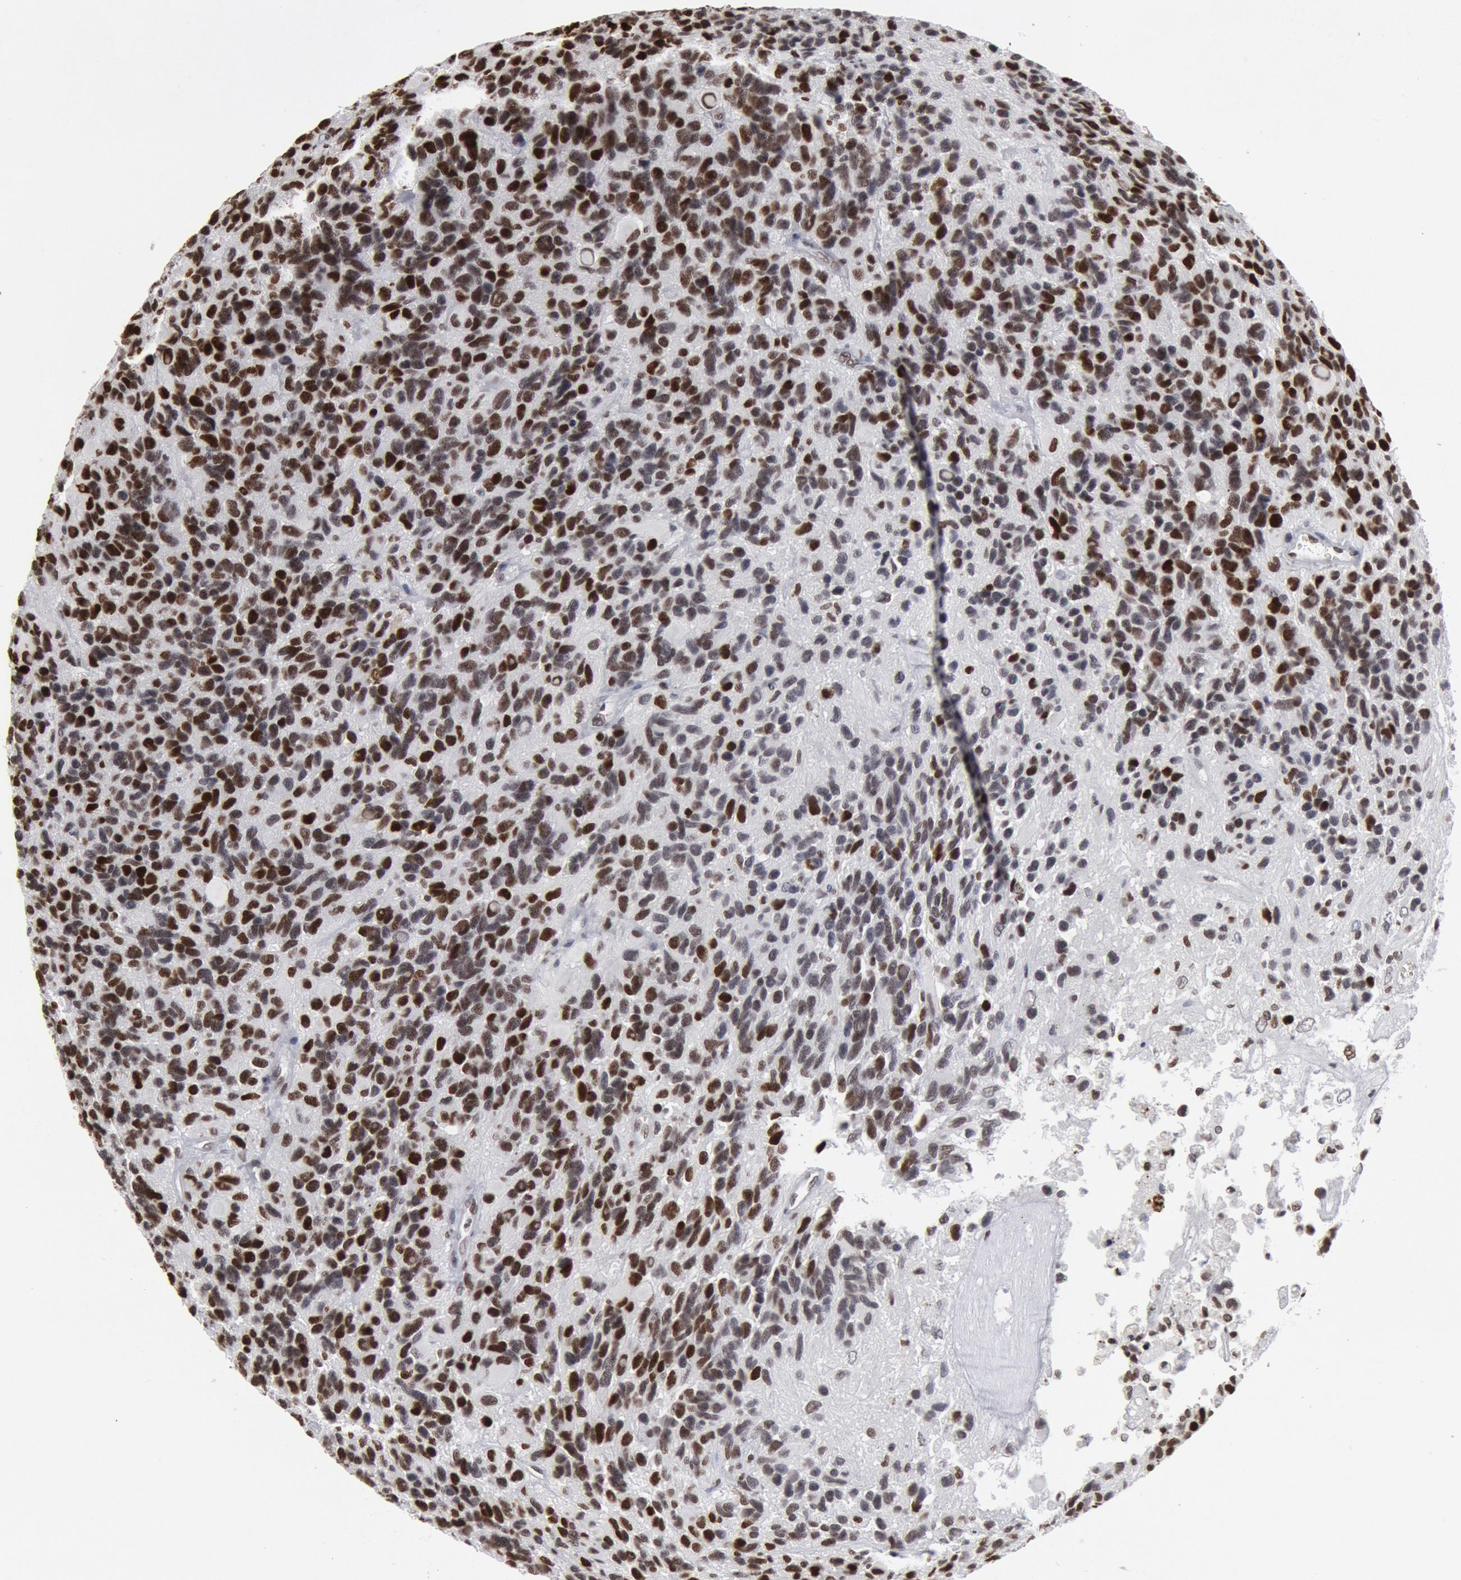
{"staining": {"intensity": "strong", "quantity": "25%-75%", "location": "nuclear"}, "tissue": "glioma", "cell_type": "Tumor cells", "image_type": "cancer", "snomed": [{"axis": "morphology", "description": "Glioma, malignant, High grade"}, {"axis": "topography", "description": "Brain"}], "caption": "Strong nuclear positivity is present in approximately 25%-75% of tumor cells in malignant glioma (high-grade). (brown staining indicates protein expression, while blue staining denotes nuclei).", "gene": "SUB1", "patient": {"sex": "male", "age": 77}}